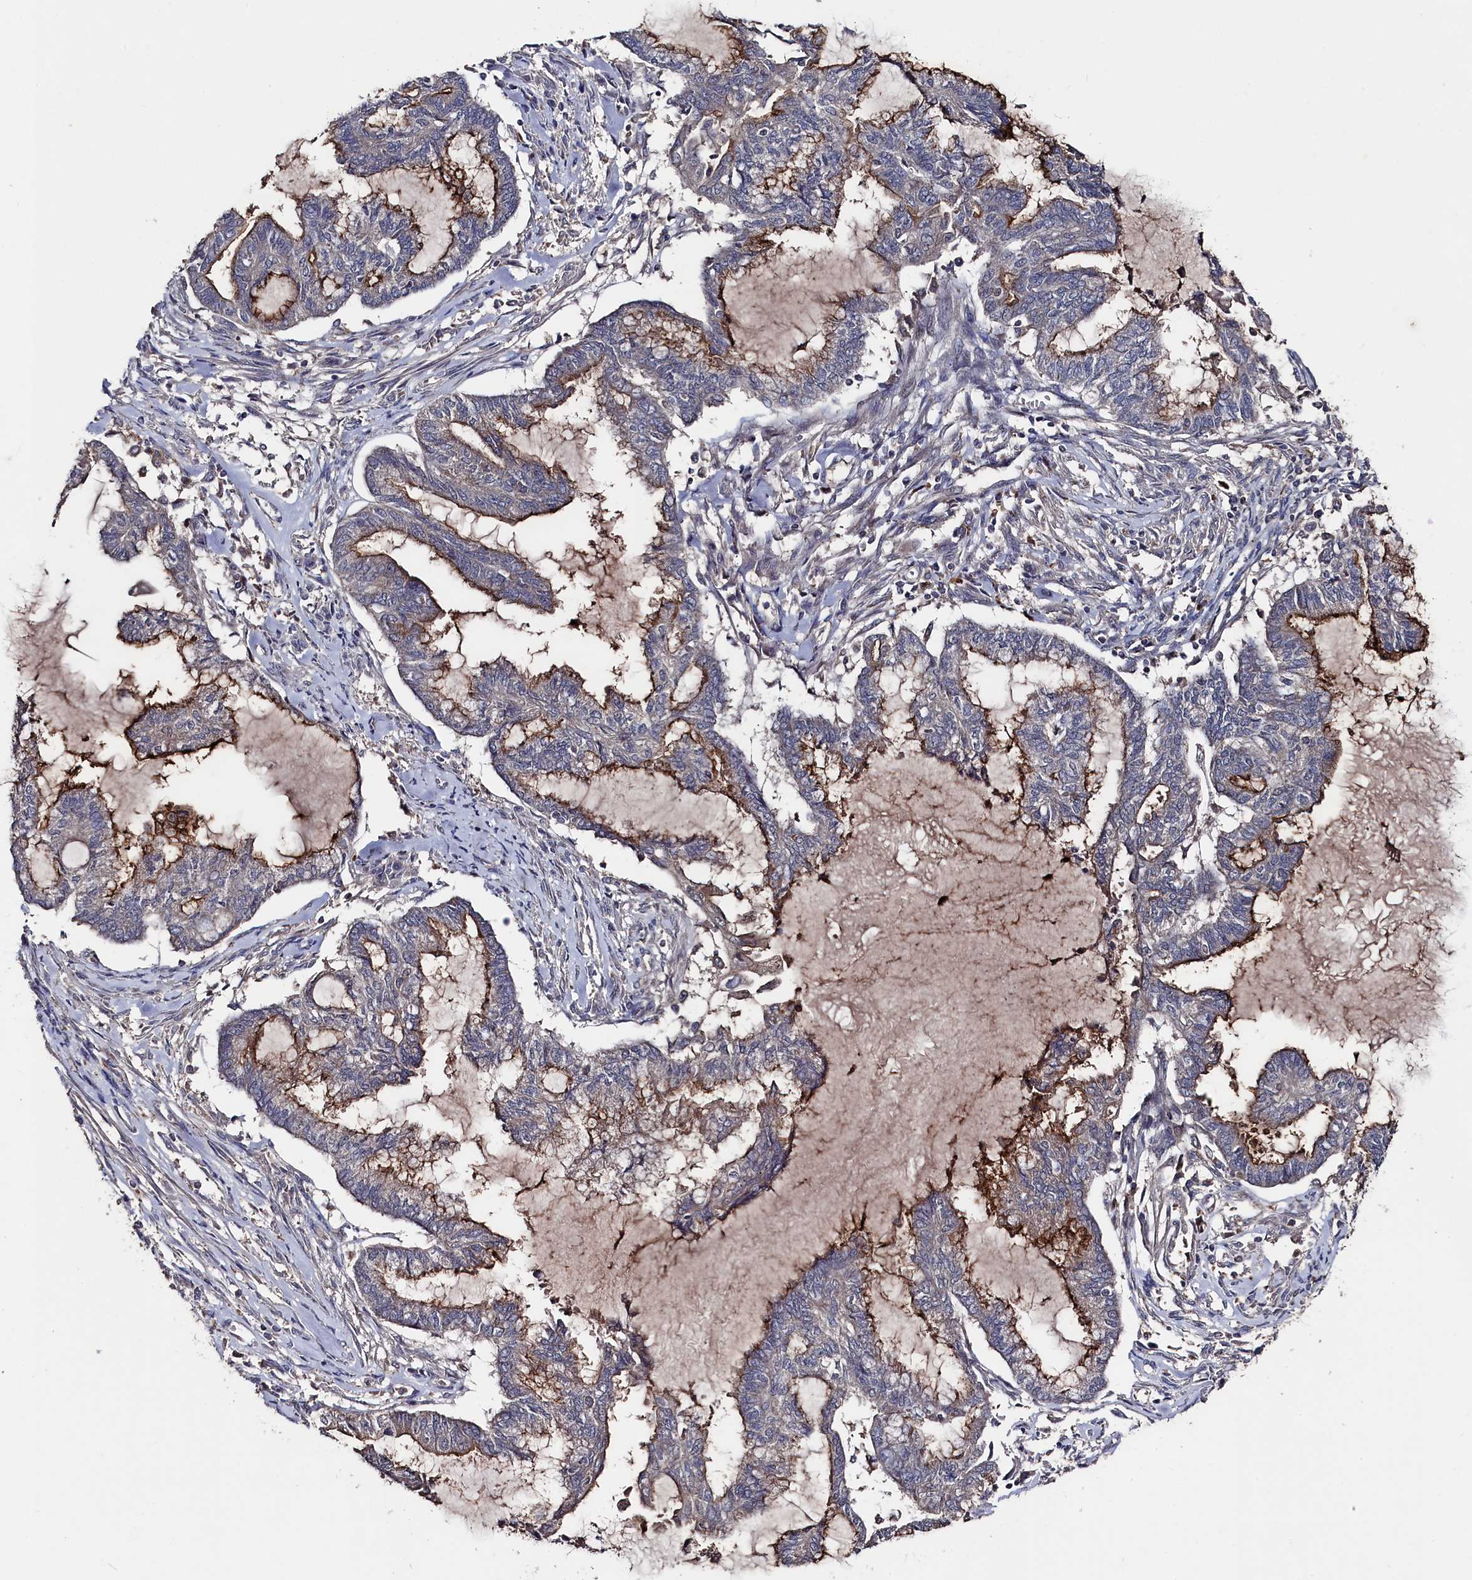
{"staining": {"intensity": "moderate", "quantity": "<25%", "location": "cytoplasmic/membranous"}, "tissue": "endometrial cancer", "cell_type": "Tumor cells", "image_type": "cancer", "snomed": [{"axis": "morphology", "description": "Adenocarcinoma, NOS"}, {"axis": "topography", "description": "Endometrium"}], "caption": "Human adenocarcinoma (endometrial) stained with a brown dye displays moderate cytoplasmic/membranous positive expression in approximately <25% of tumor cells.", "gene": "TMC5", "patient": {"sex": "female", "age": 86}}